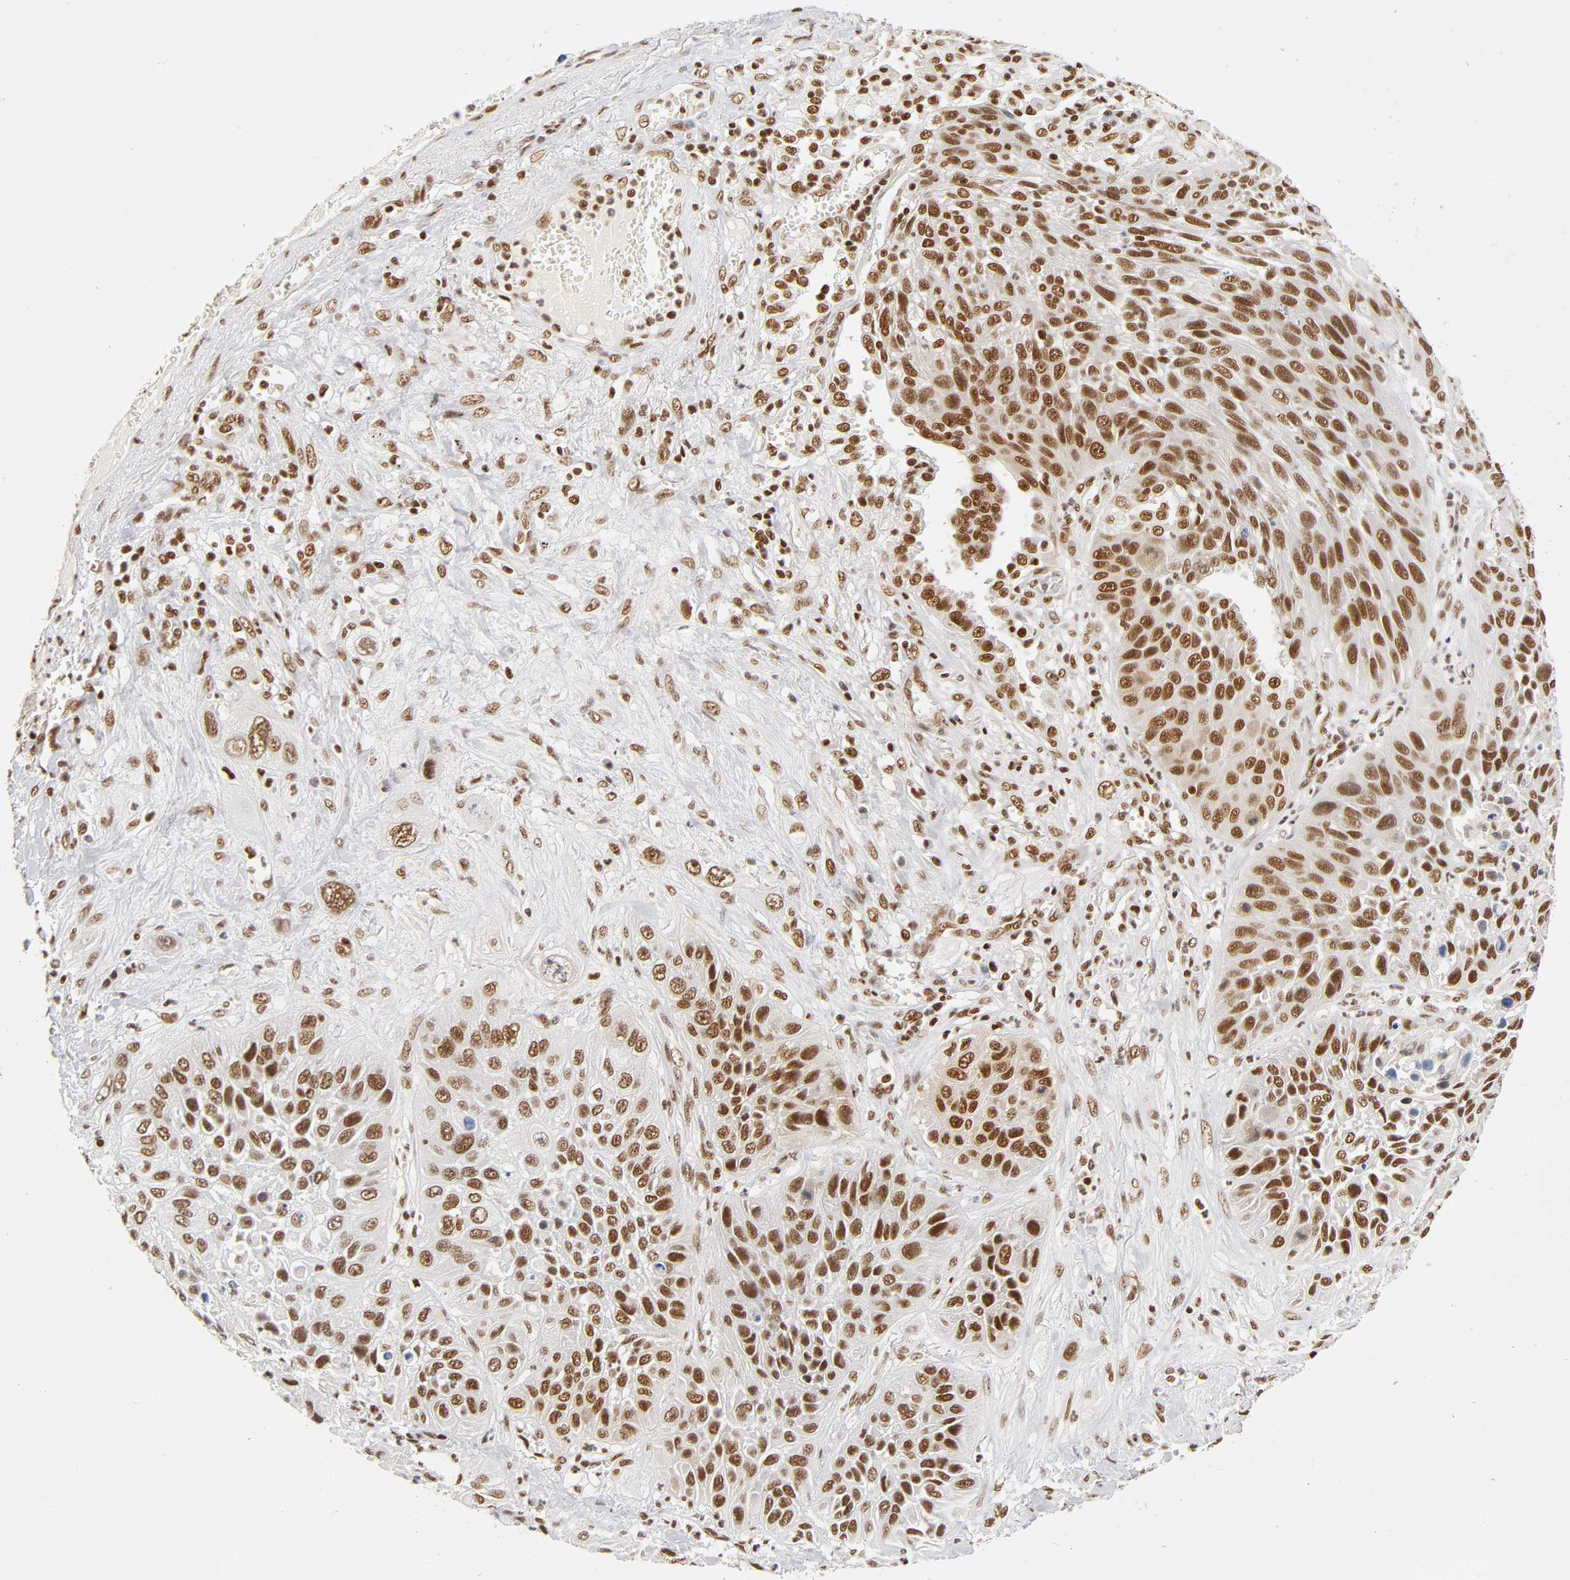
{"staining": {"intensity": "strong", "quantity": ">75%", "location": "nuclear"}, "tissue": "lung cancer", "cell_type": "Tumor cells", "image_type": "cancer", "snomed": [{"axis": "morphology", "description": "Squamous cell carcinoma, NOS"}, {"axis": "topography", "description": "Lung"}], "caption": "Brown immunohistochemical staining in human lung squamous cell carcinoma exhibits strong nuclear expression in approximately >75% of tumor cells. (IHC, brightfield microscopy, high magnification).", "gene": "ILKAP", "patient": {"sex": "female", "age": 76}}